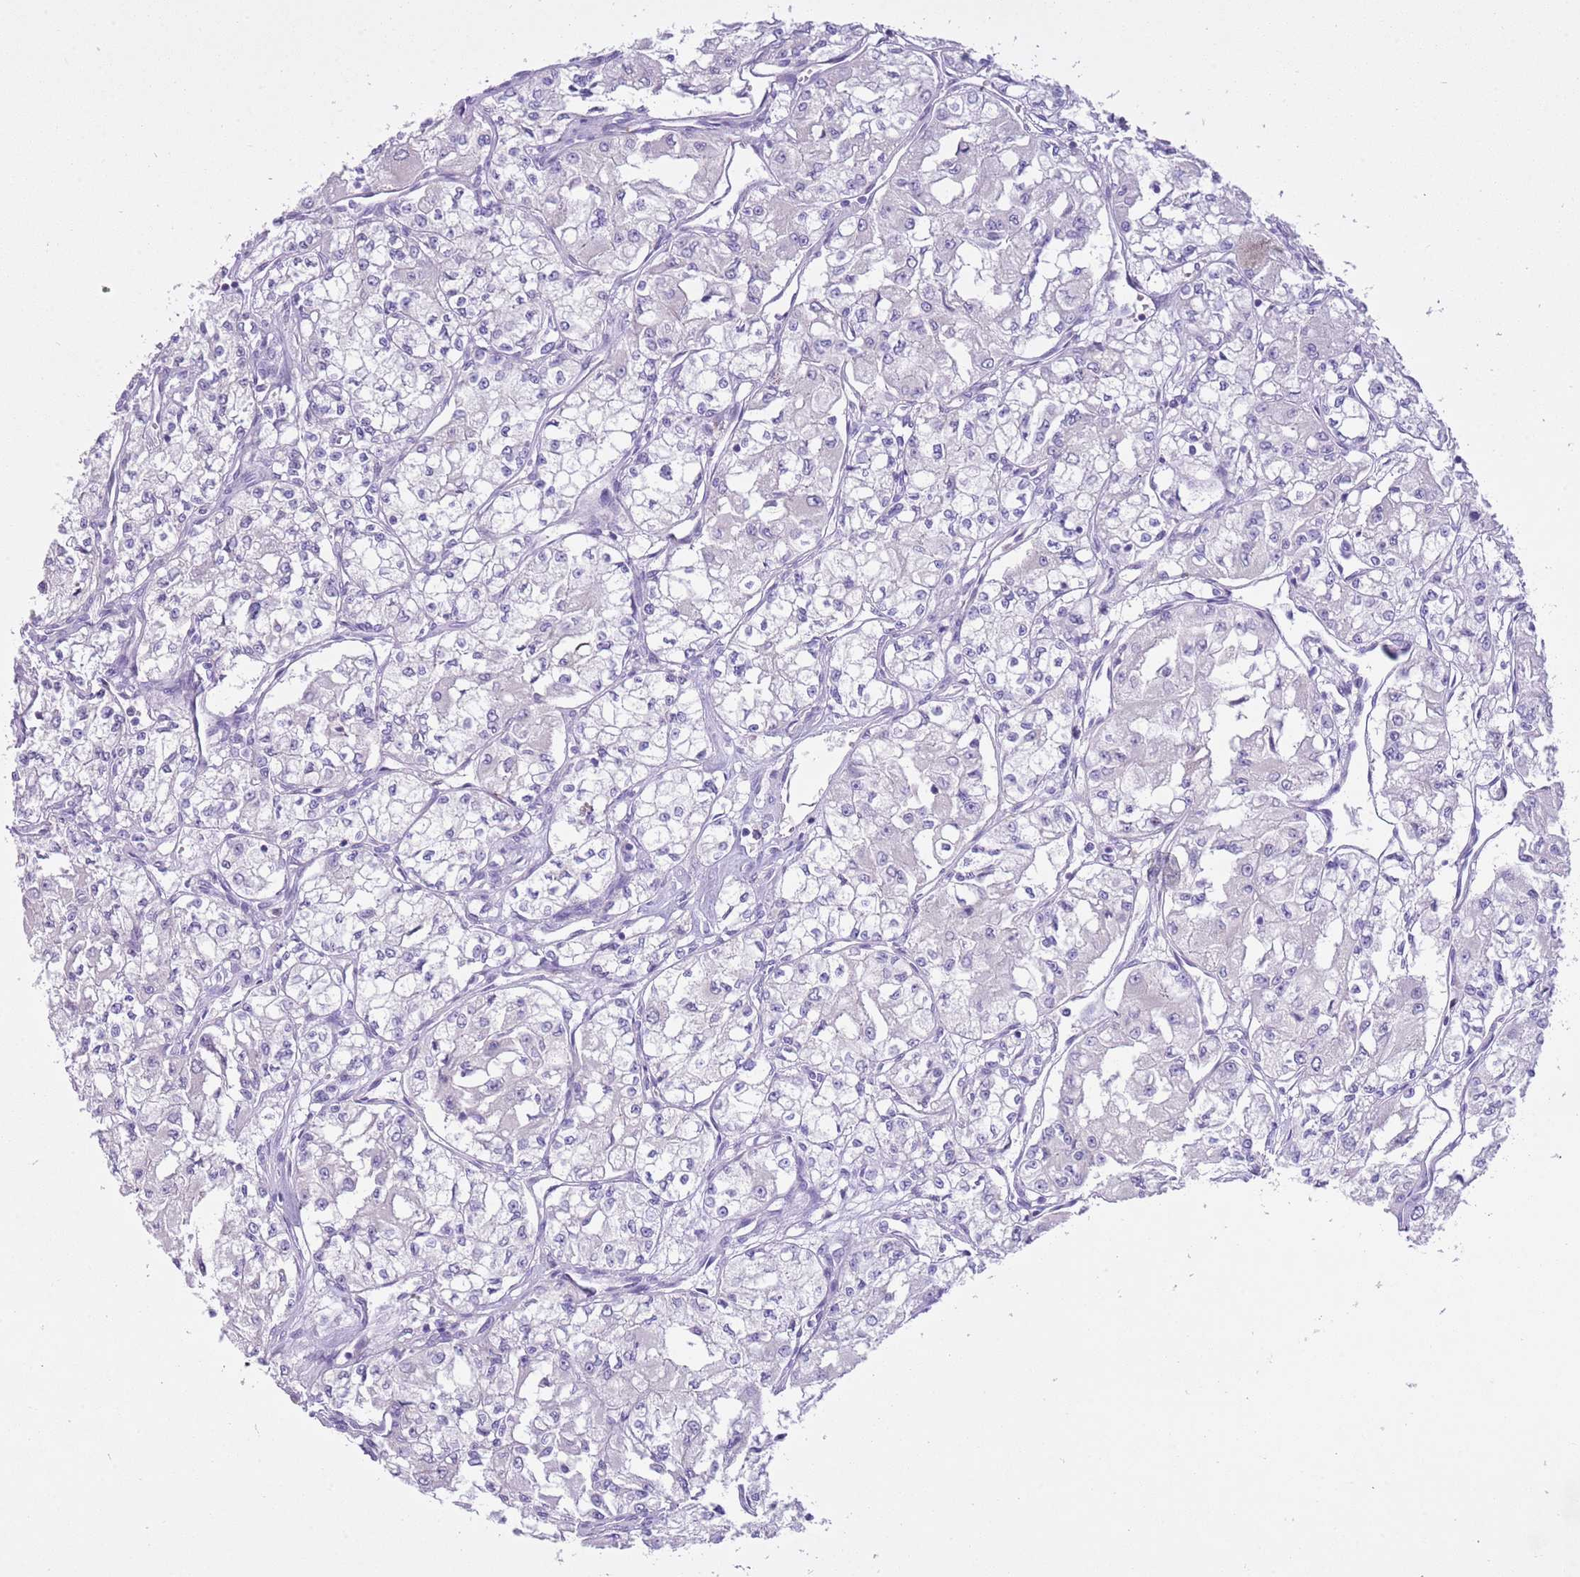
{"staining": {"intensity": "negative", "quantity": "none", "location": "none"}, "tissue": "renal cancer", "cell_type": "Tumor cells", "image_type": "cancer", "snomed": [{"axis": "morphology", "description": "Adenocarcinoma, NOS"}, {"axis": "topography", "description": "Kidney"}], "caption": "Micrograph shows no protein positivity in tumor cells of renal cancer (adenocarcinoma) tissue. (Brightfield microscopy of DAB (3,3'-diaminobenzidine) immunohistochemistry (IHC) at high magnification).", "gene": "CLEC2A", "patient": {"sex": "male", "age": 59}}